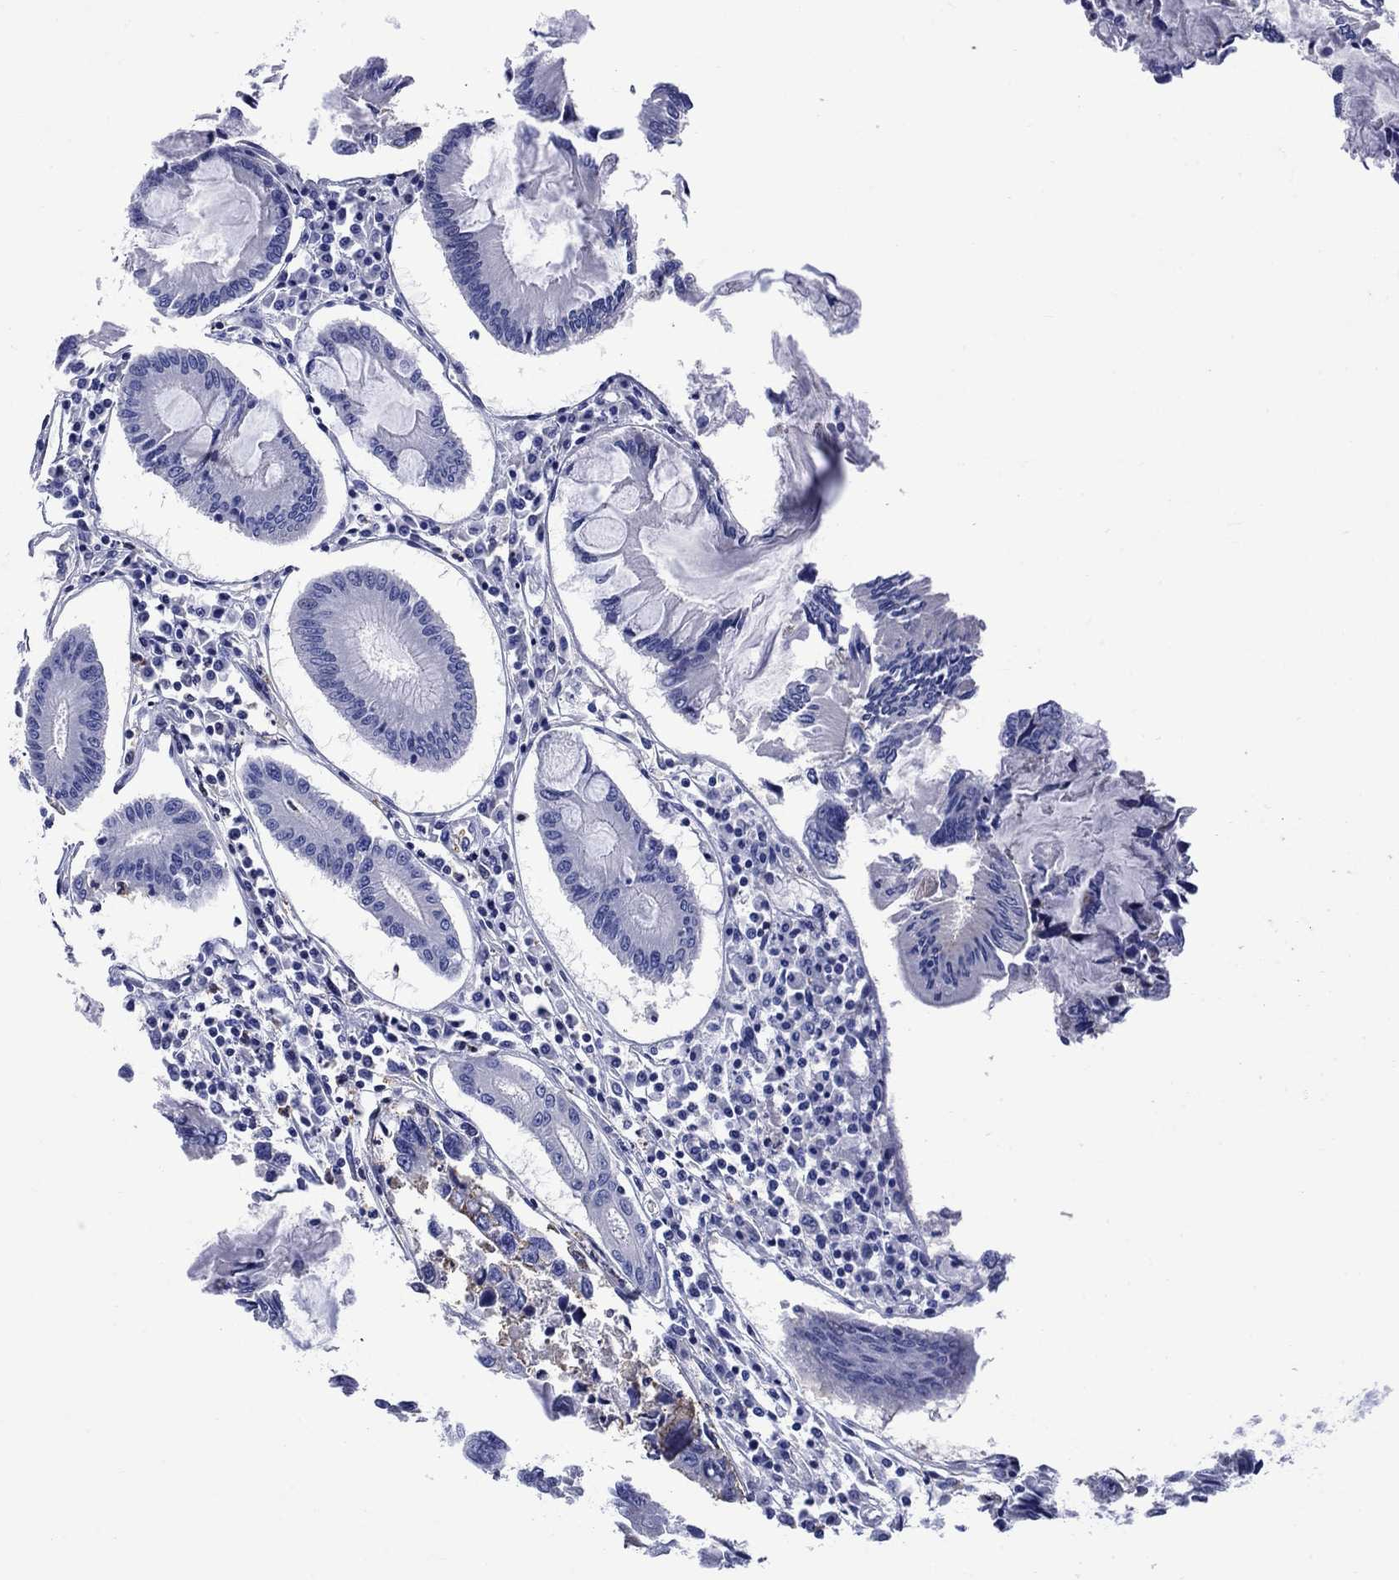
{"staining": {"intensity": "negative", "quantity": "none", "location": "none"}, "tissue": "colorectal cancer", "cell_type": "Tumor cells", "image_type": "cancer", "snomed": [{"axis": "morphology", "description": "Adenocarcinoma, NOS"}, {"axis": "topography", "description": "Colon"}], "caption": "The IHC micrograph has no significant staining in tumor cells of colorectal cancer tissue. The staining is performed using DAB (3,3'-diaminobenzidine) brown chromogen with nuclei counter-stained in using hematoxylin.", "gene": "TFR2", "patient": {"sex": "female", "age": 65}}